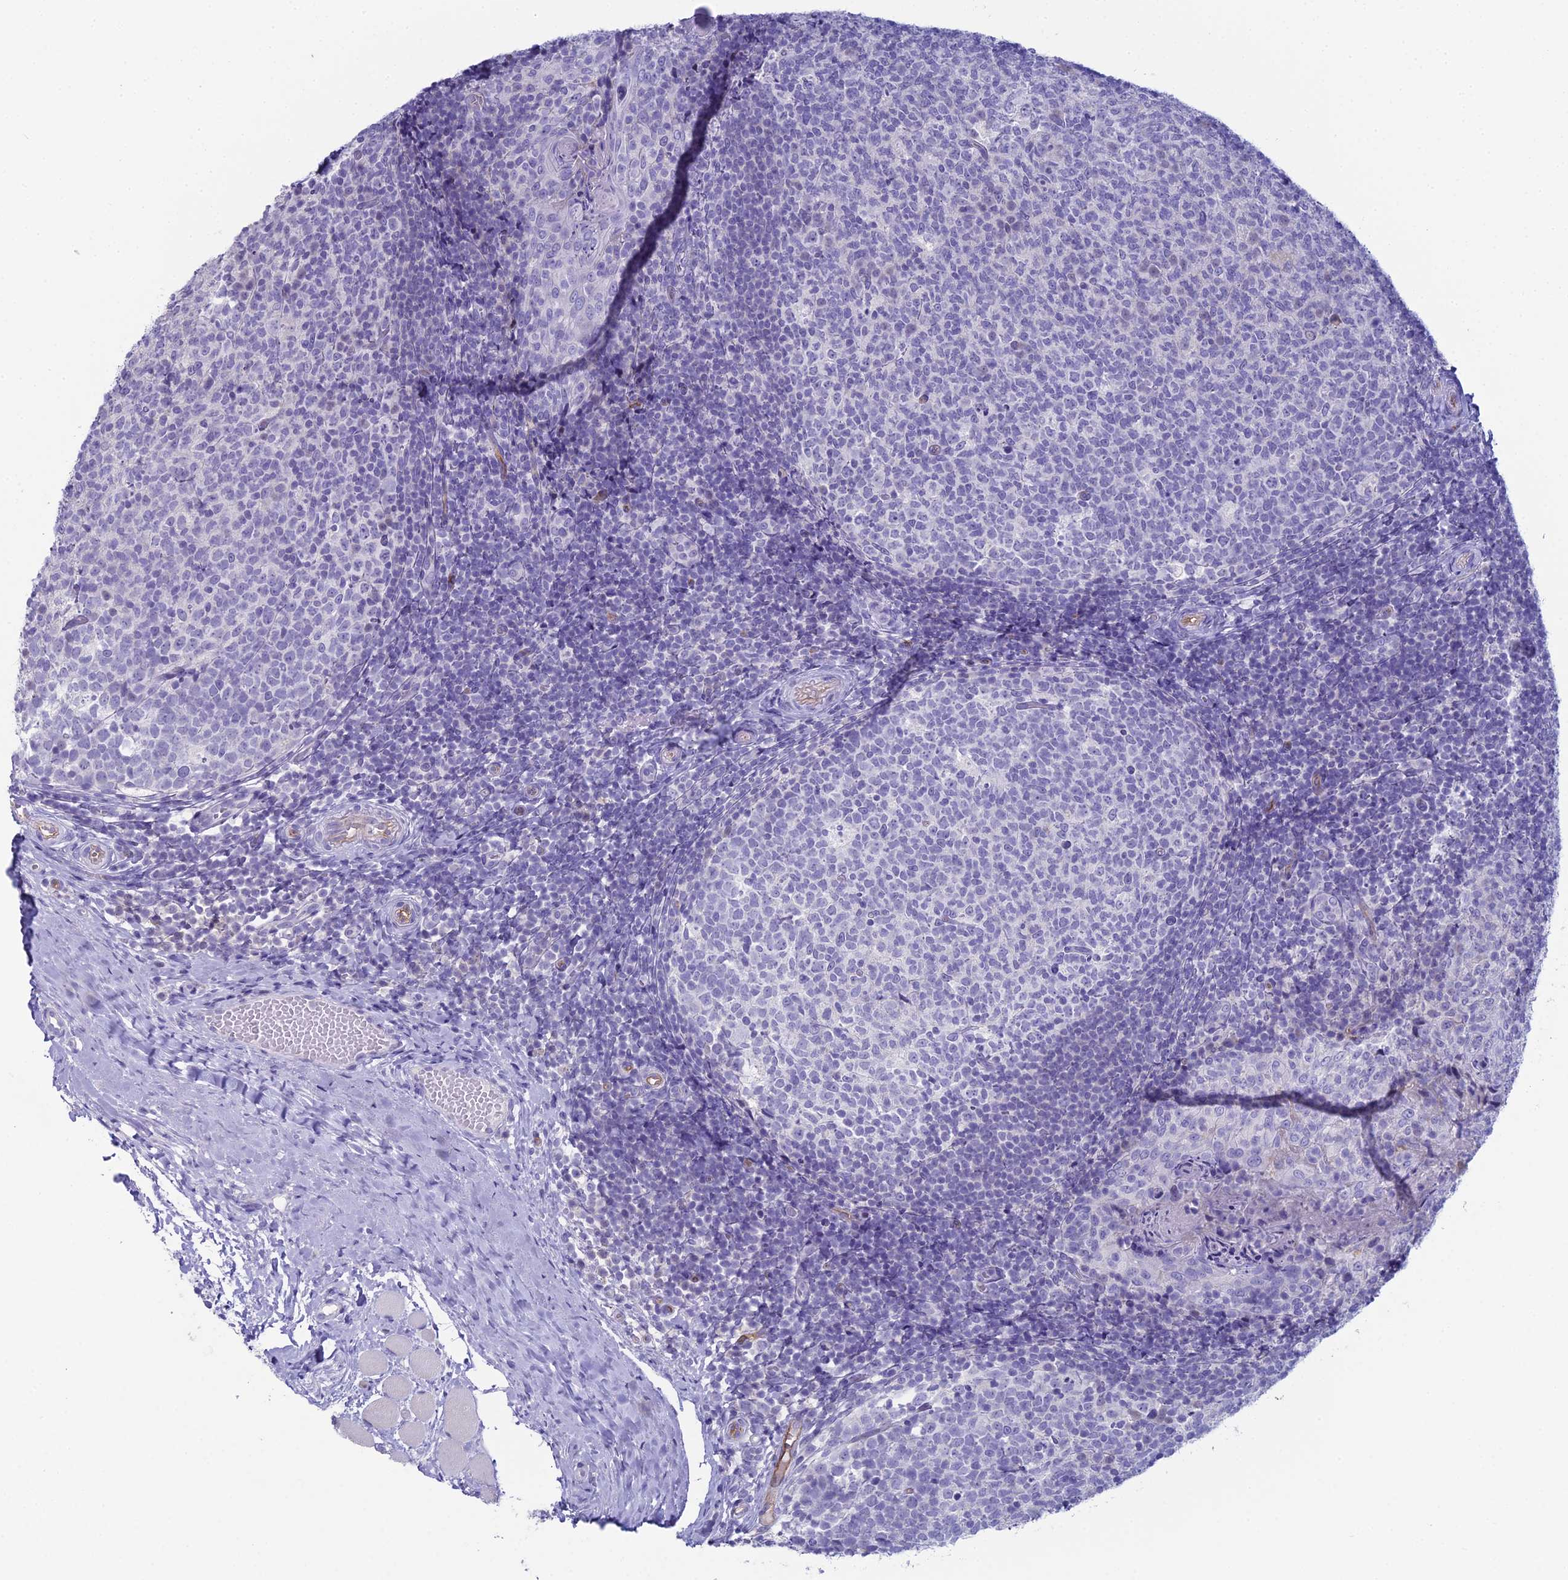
{"staining": {"intensity": "negative", "quantity": "none", "location": "none"}, "tissue": "tonsil", "cell_type": "Germinal center cells", "image_type": "normal", "snomed": [{"axis": "morphology", "description": "Normal tissue, NOS"}, {"axis": "topography", "description": "Tonsil"}], "caption": "DAB immunohistochemical staining of normal human tonsil displays no significant expression in germinal center cells.", "gene": "ACE", "patient": {"sex": "female", "age": 19}}